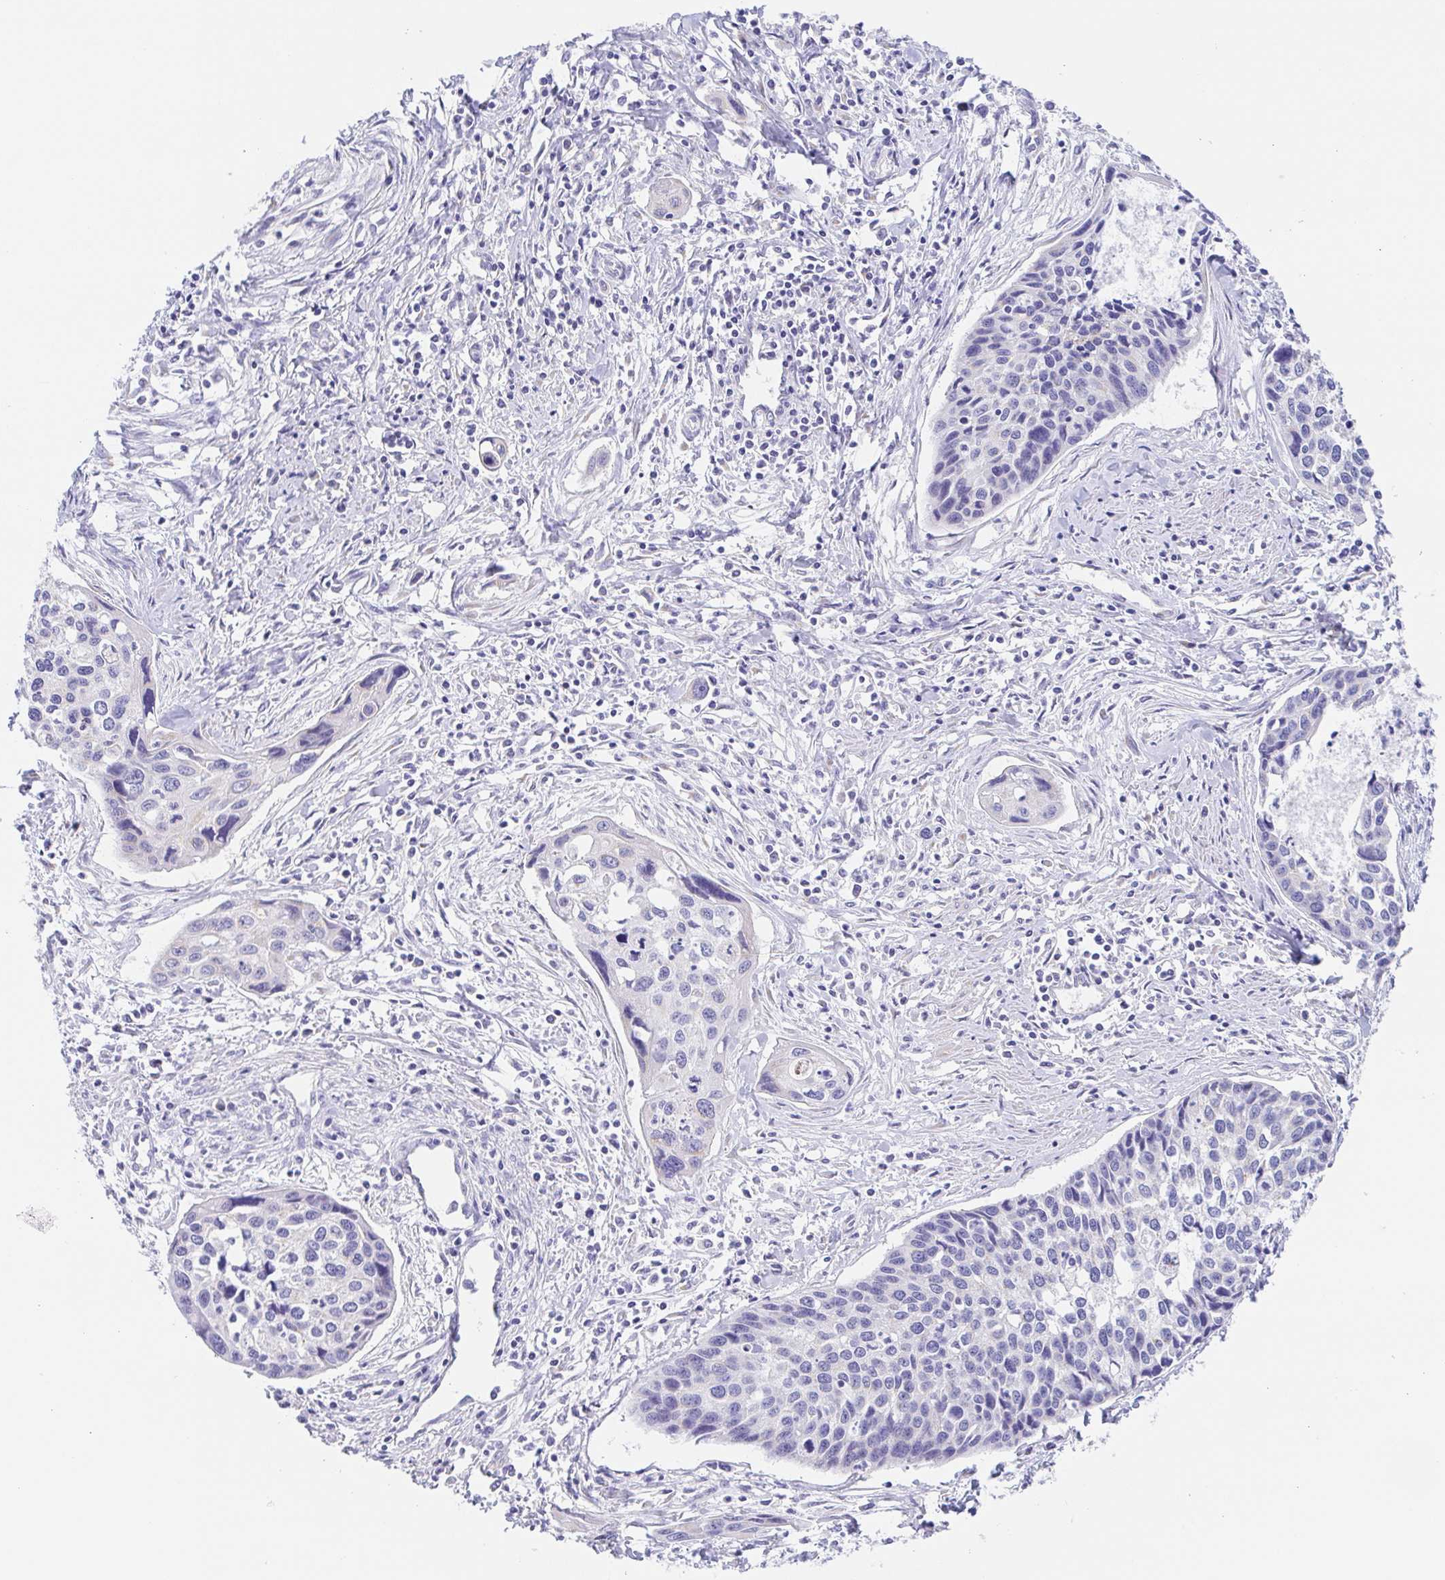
{"staining": {"intensity": "negative", "quantity": "none", "location": "none"}, "tissue": "cervical cancer", "cell_type": "Tumor cells", "image_type": "cancer", "snomed": [{"axis": "morphology", "description": "Squamous cell carcinoma, NOS"}, {"axis": "topography", "description": "Cervix"}], "caption": "Protein analysis of cervical squamous cell carcinoma demonstrates no significant staining in tumor cells.", "gene": "SCG3", "patient": {"sex": "female", "age": 31}}